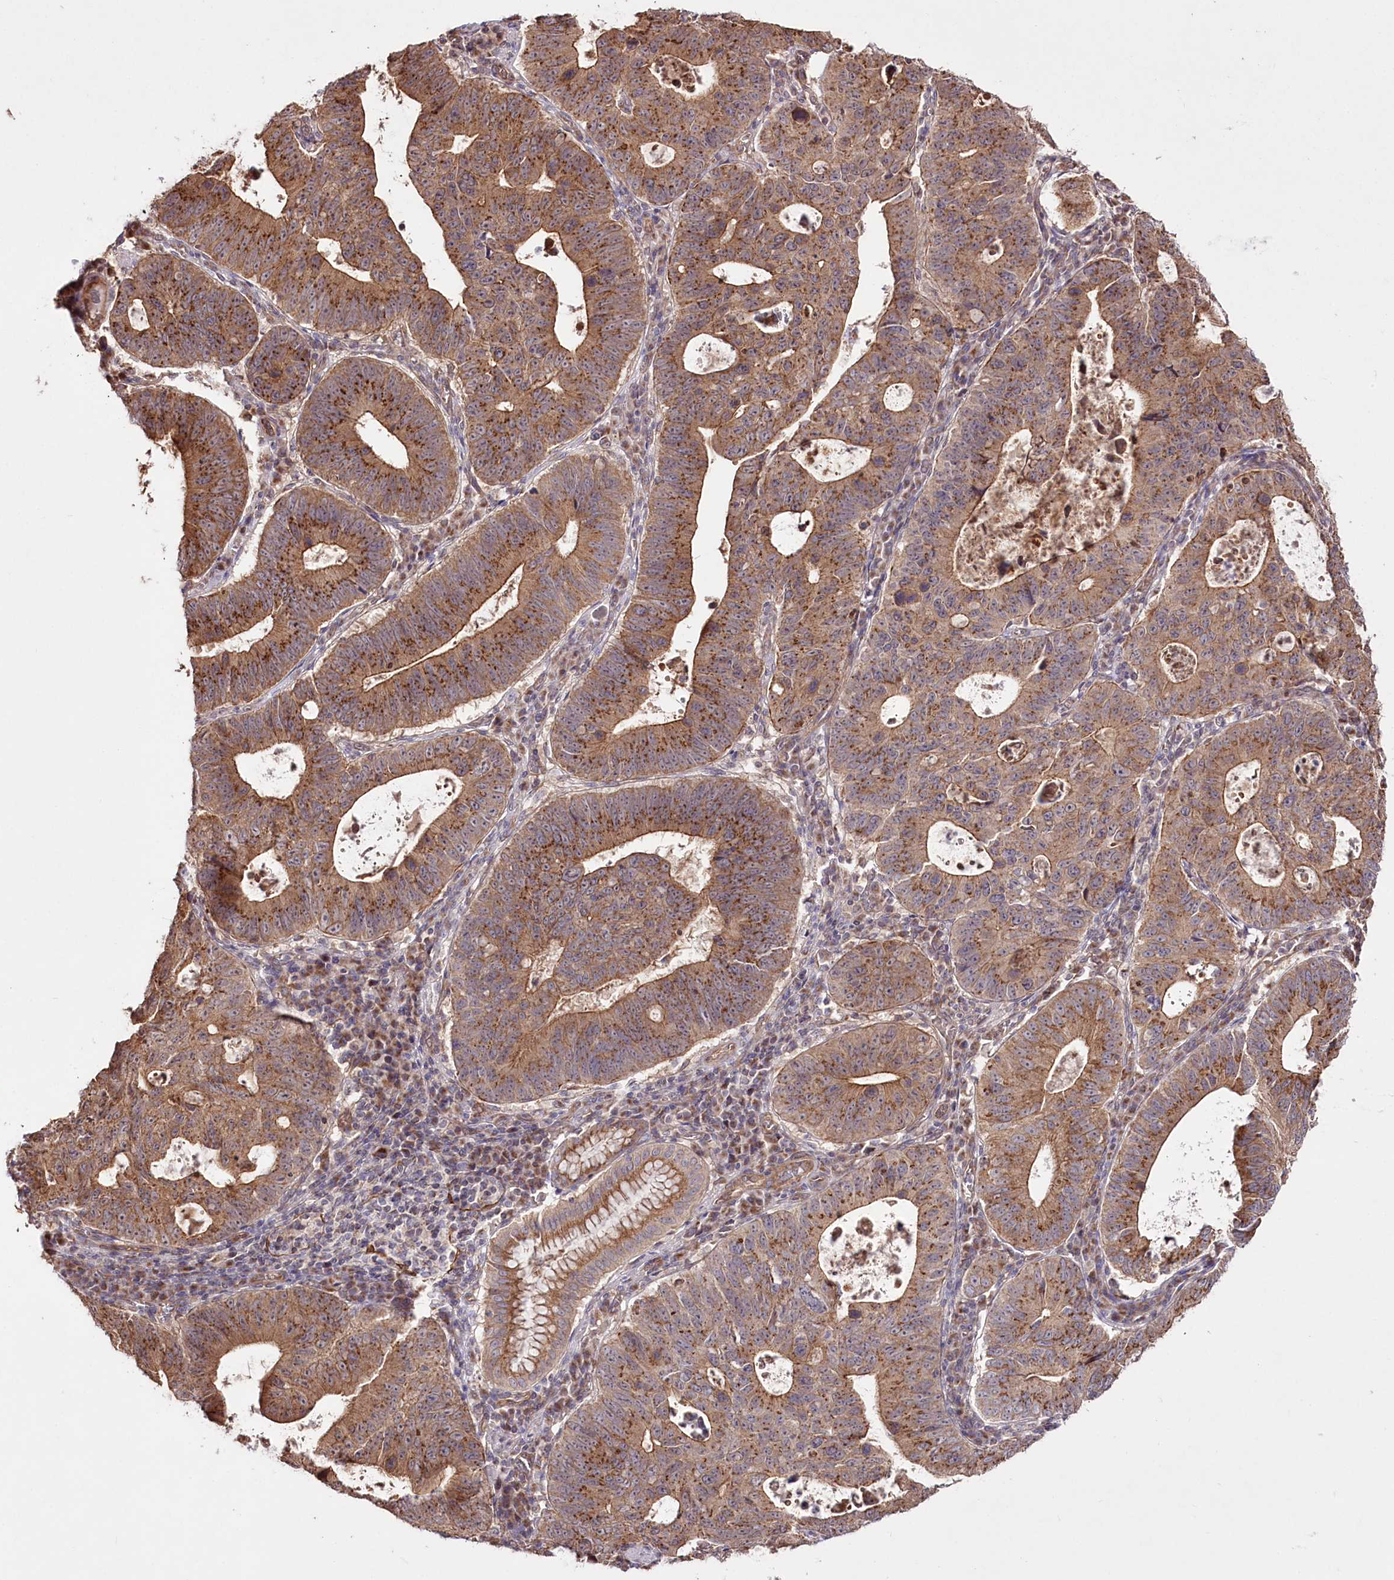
{"staining": {"intensity": "moderate", "quantity": ">75%", "location": "cytoplasmic/membranous"}, "tissue": "stomach cancer", "cell_type": "Tumor cells", "image_type": "cancer", "snomed": [{"axis": "morphology", "description": "Adenocarcinoma, NOS"}, {"axis": "topography", "description": "Stomach"}], "caption": "High-magnification brightfield microscopy of stomach cancer (adenocarcinoma) stained with DAB (3,3'-diaminobenzidine) (brown) and counterstained with hematoxylin (blue). tumor cells exhibit moderate cytoplasmic/membranous expression is seen in about>75% of cells.", "gene": "REXO2", "patient": {"sex": "male", "age": 59}}